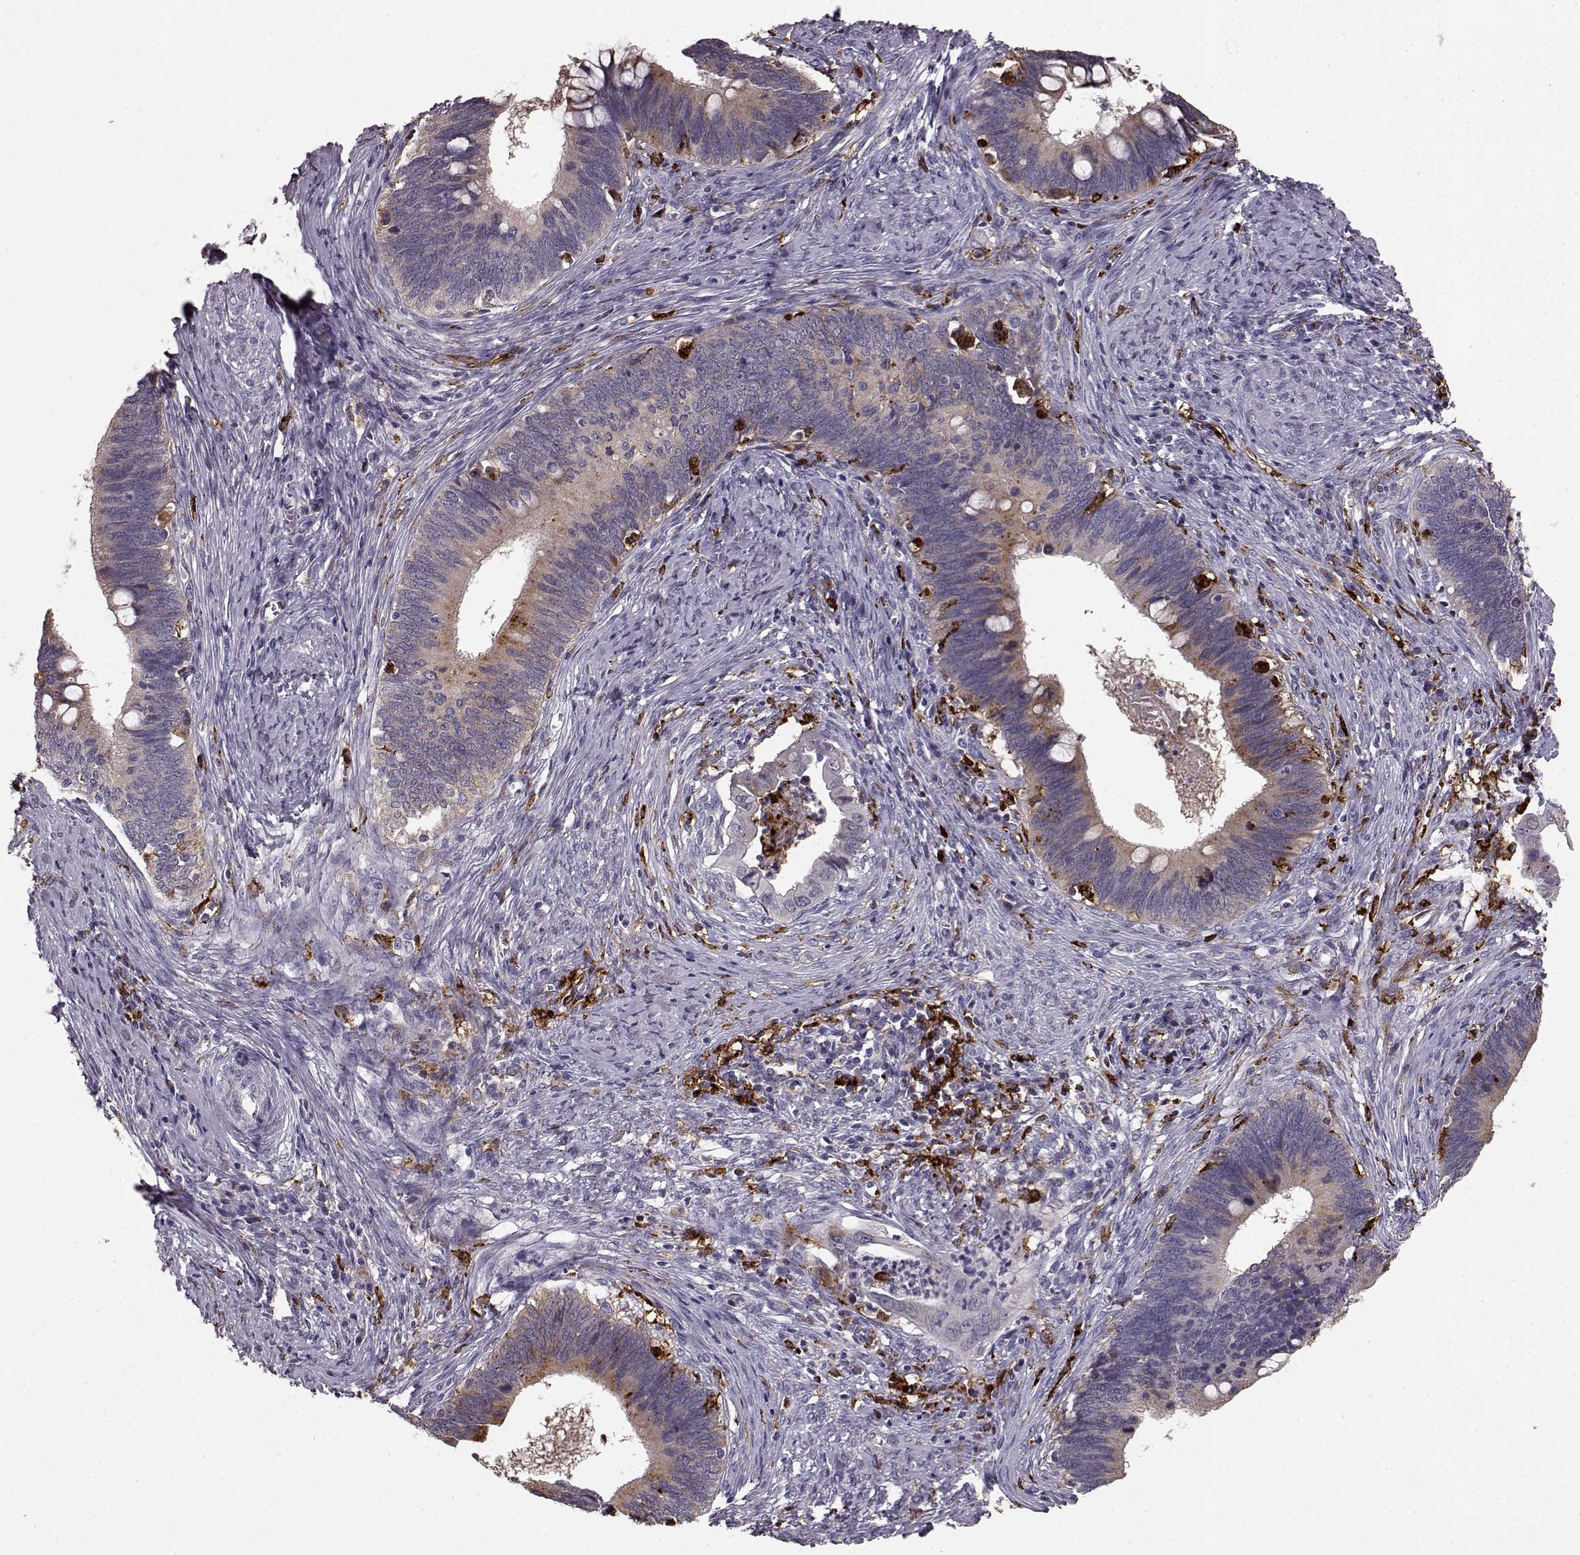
{"staining": {"intensity": "weak", "quantity": "25%-75%", "location": "cytoplasmic/membranous"}, "tissue": "cervical cancer", "cell_type": "Tumor cells", "image_type": "cancer", "snomed": [{"axis": "morphology", "description": "Adenocarcinoma, NOS"}, {"axis": "topography", "description": "Cervix"}], "caption": "Protein staining by IHC displays weak cytoplasmic/membranous staining in about 25%-75% of tumor cells in adenocarcinoma (cervical).", "gene": "CCNF", "patient": {"sex": "female", "age": 42}}